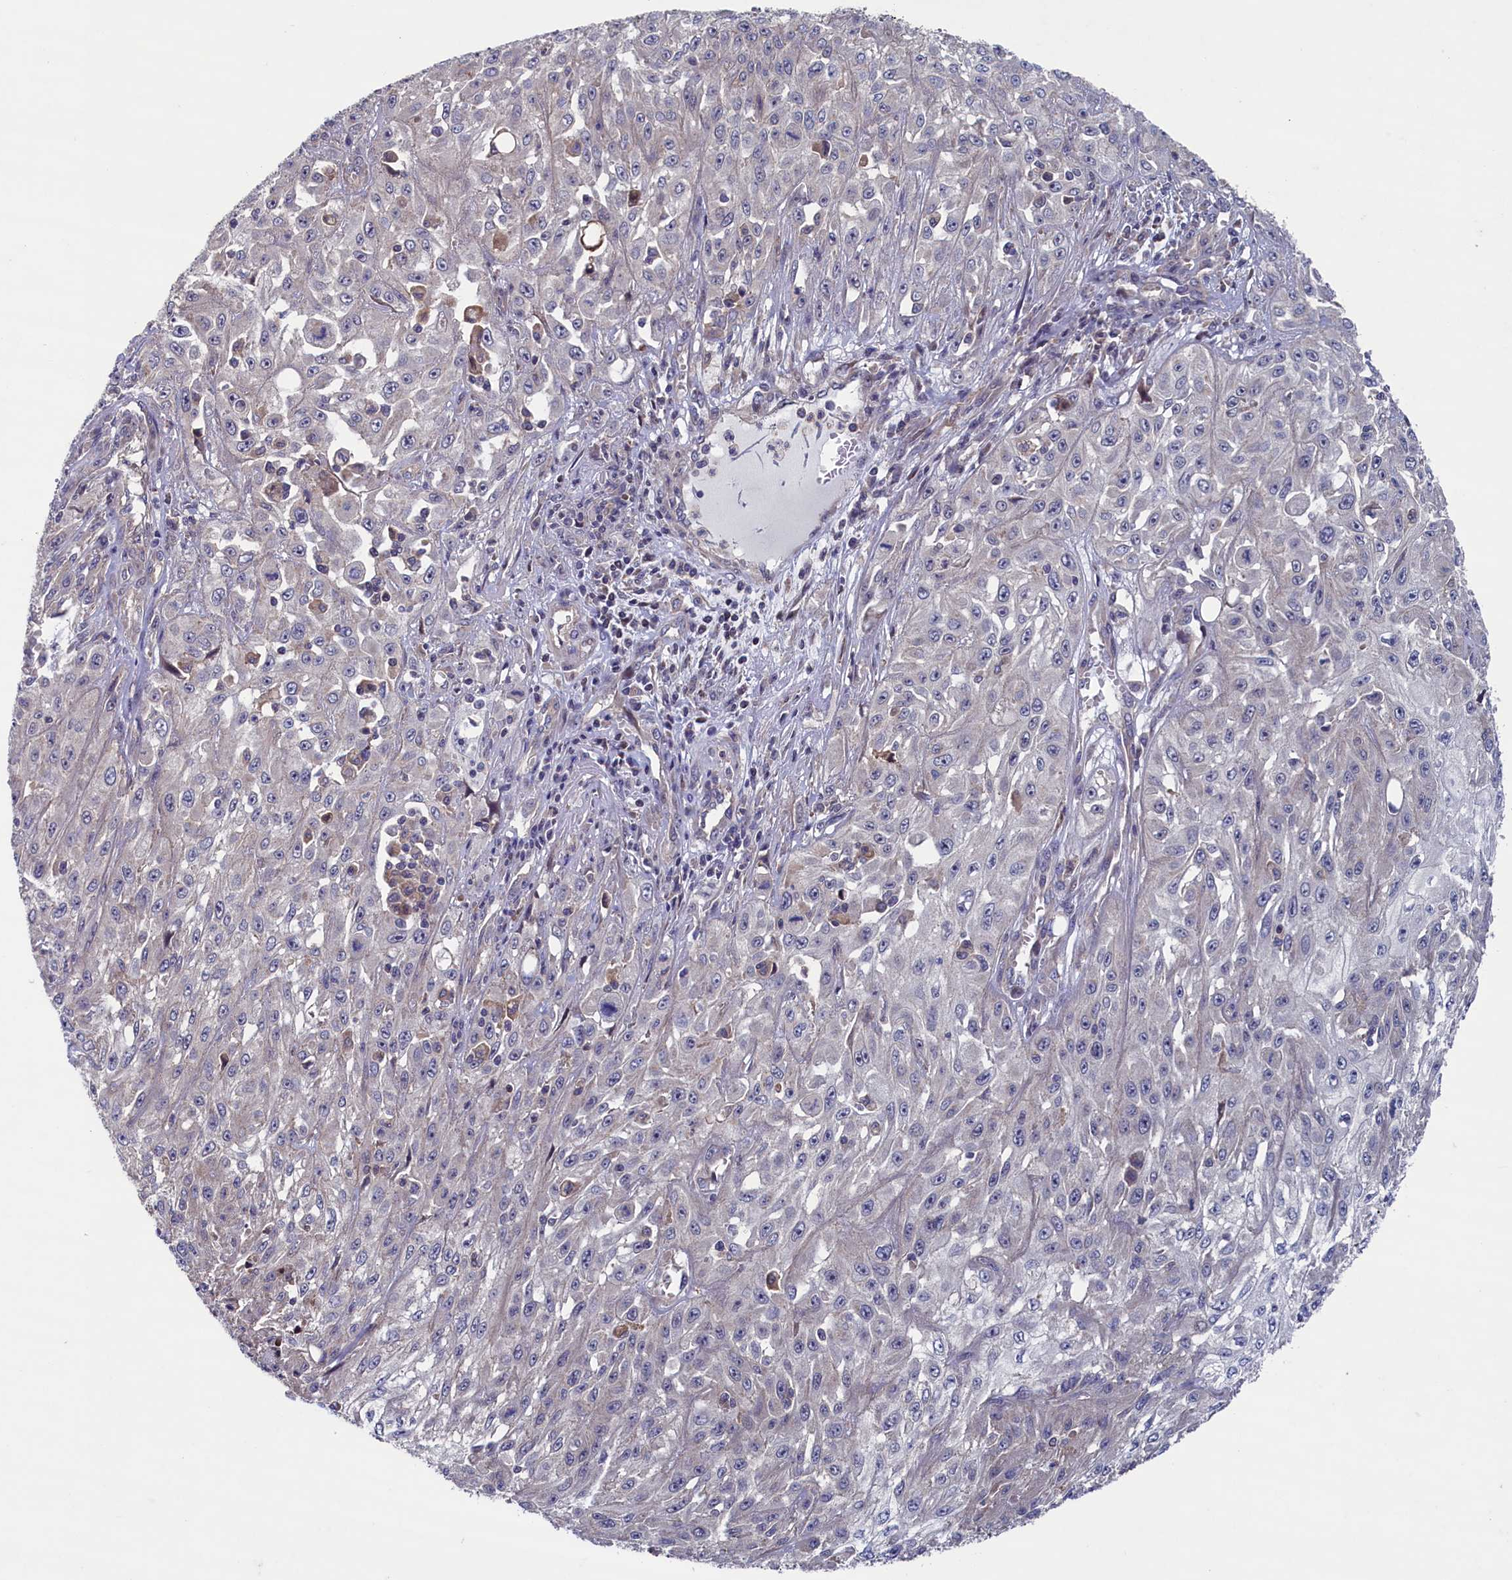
{"staining": {"intensity": "negative", "quantity": "none", "location": "none"}, "tissue": "skin cancer", "cell_type": "Tumor cells", "image_type": "cancer", "snomed": [{"axis": "morphology", "description": "Squamous cell carcinoma, NOS"}, {"axis": "morphology", "description": "Squamous cell carcinoma, metastatic, NOS"}, {"axis": "topography", "description": "Skin"}, {"axis": "topography", "description": "Lymph node"}], "caption": "This is a histopathology image of IHC staining of skin cancer, which shows no positivity in tumor cells.", "gene": "SPATA13", "patient": {"sex": "male", "age": 75}}